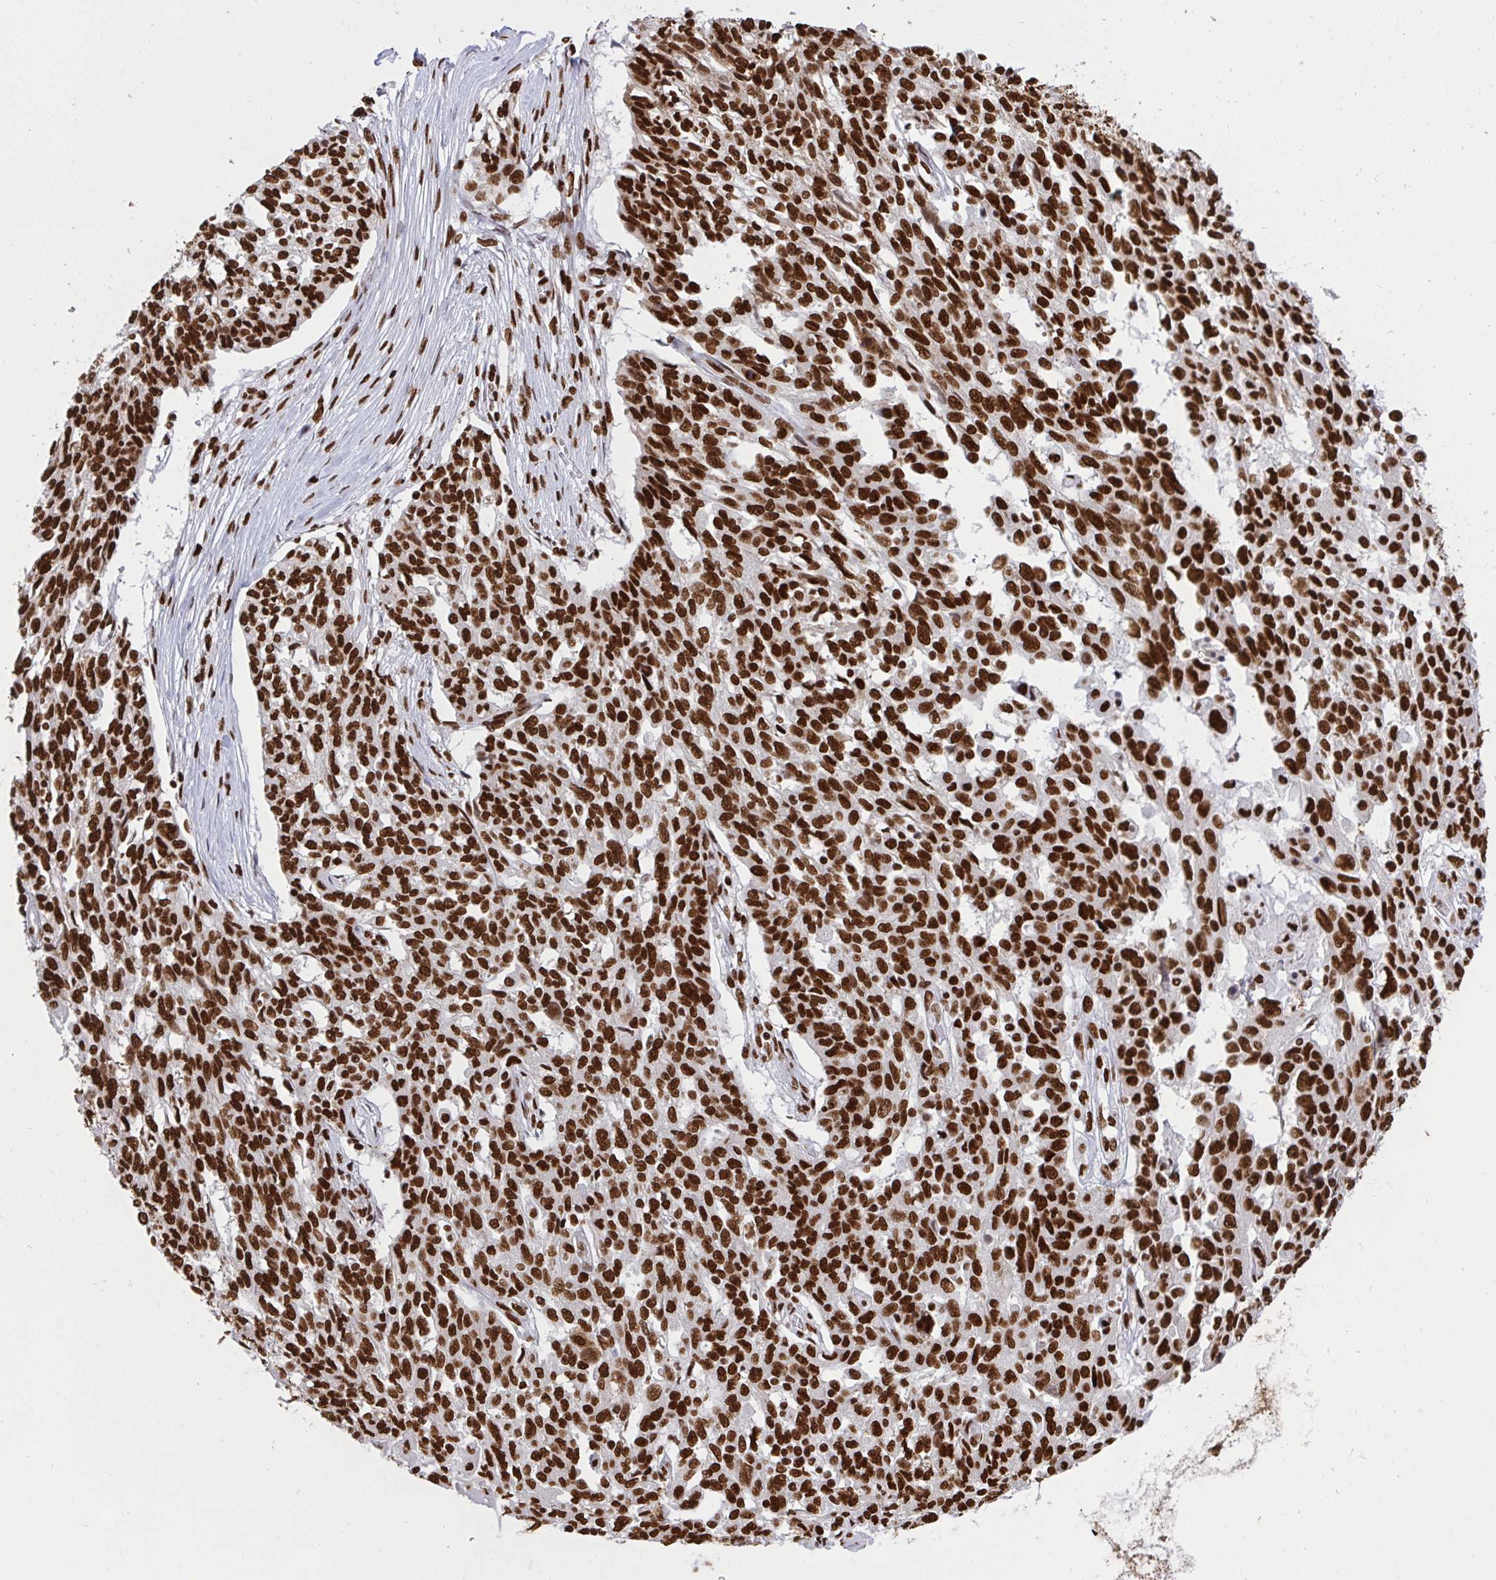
{"staining": {"intensity": "strong", "quantity": ">75%", "location": "nuclear"}, "tissue": "ovarian cancer", "cell_type": "Tumor cells", "image_type": "cancer", "snomed": [{"axis": "morphology", "description": "Cystadenocarcinoma, serous, NOS"}, {"axis": "topography", "description": "Ovary"}], "caption": "Ovarian cancer stained with IHC exhibits strong nuclear staining in about >75% of tumor cells.", "gene": "HNRNPL", "patient": {"sex": "female", "age": 67}}